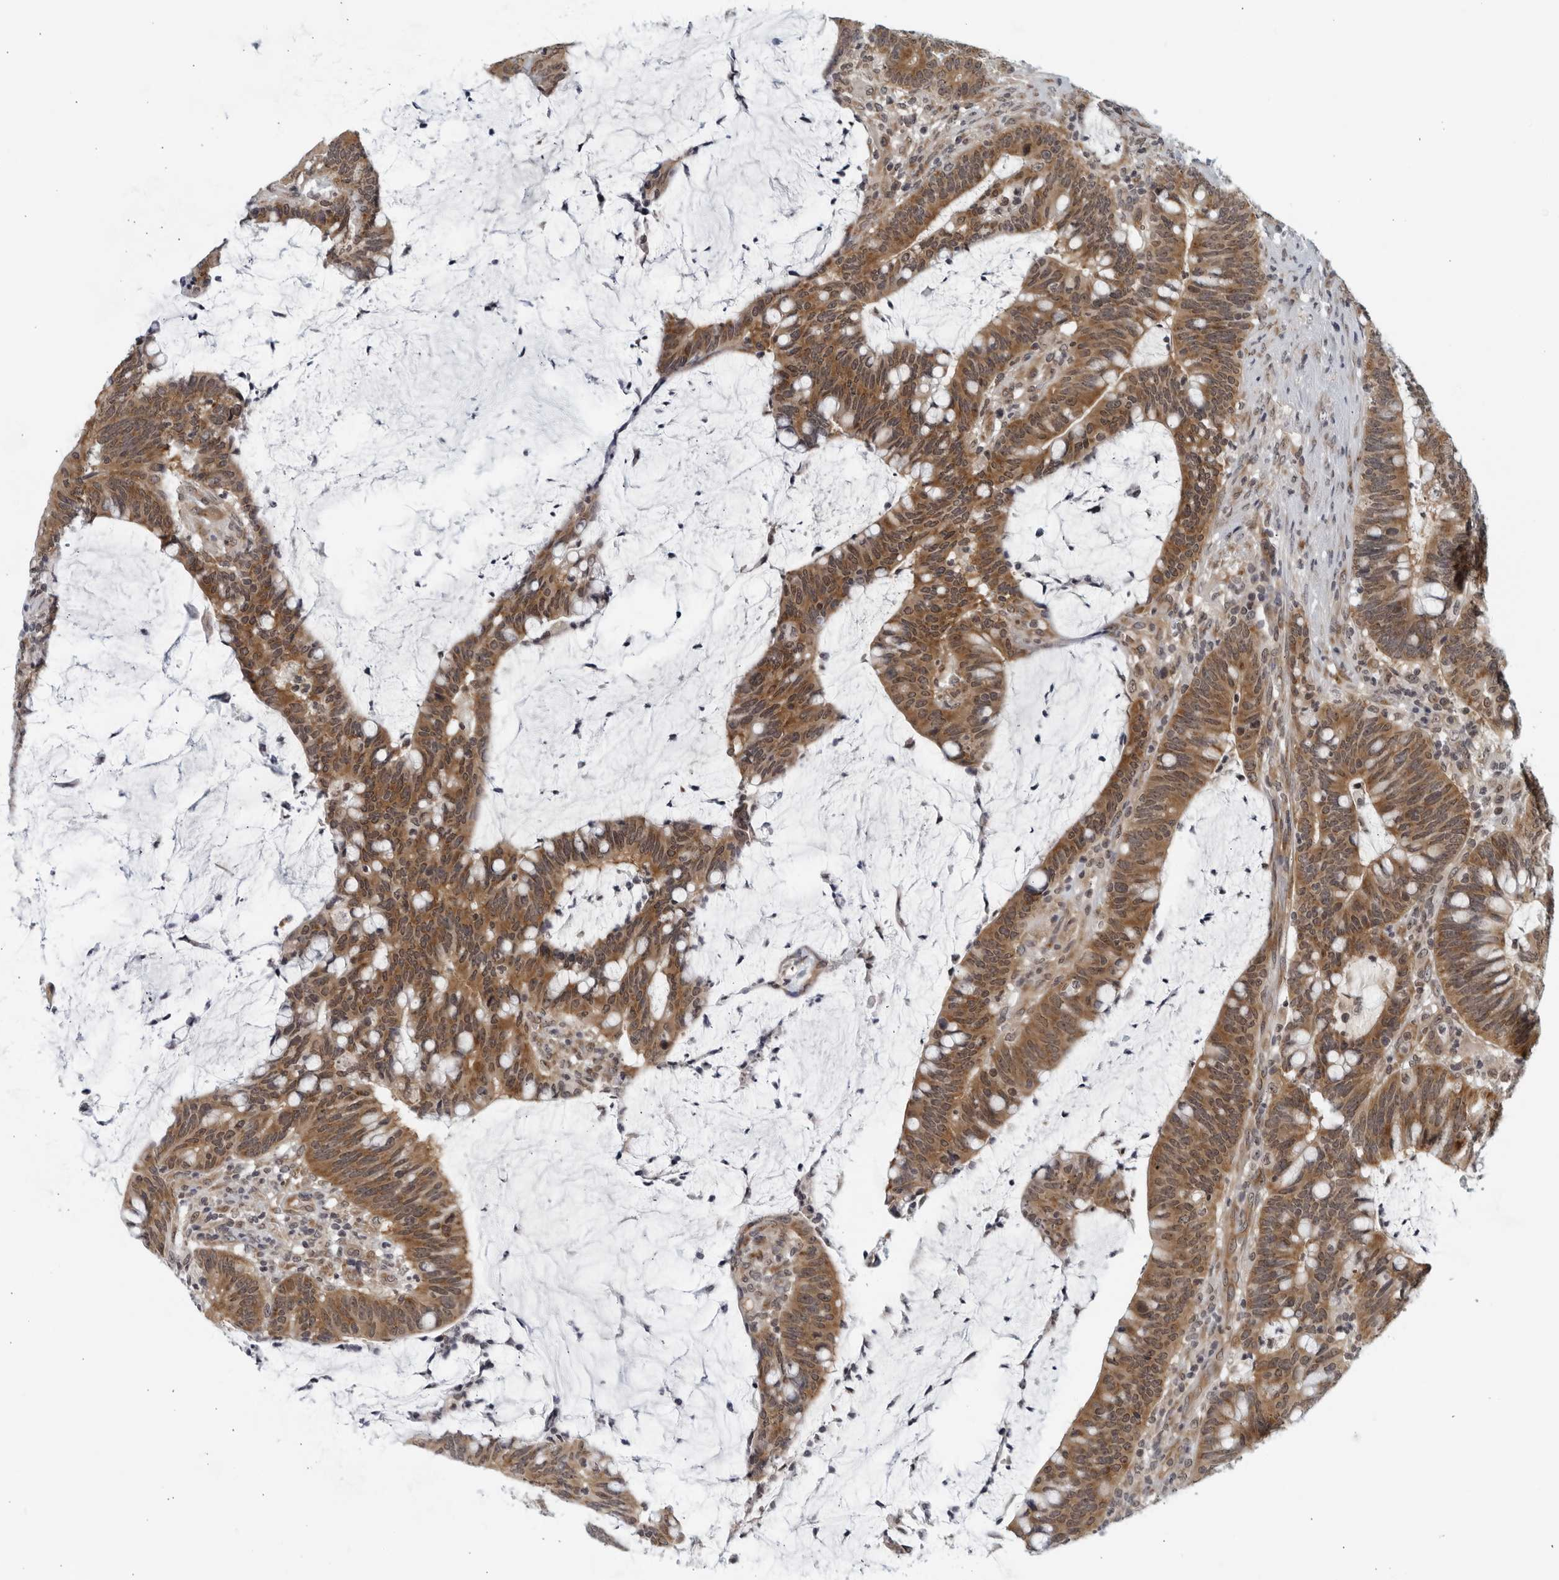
{"staining": {"intensity": "strong", "quantity": ">75%", "location": "cytoplasmic/membranous"}, "tissue": "colorectal cancer", "cell_type": "Tumor cells", "image_type": "cancer", "snomed": [{"axis": "morphology", "description": "Adenocarcinoma, NOS"}, {"axis": "topography", "description": "Colon"}], "caption": "A brown stain shows strong cytoplasmic/membranous positivity of a protein in adenocarcinoma (colorectal) tumor cells. Nuclei are stained in blue.", "gene": "RC3H1", "patient": {"sex": "female", "age": 66}}